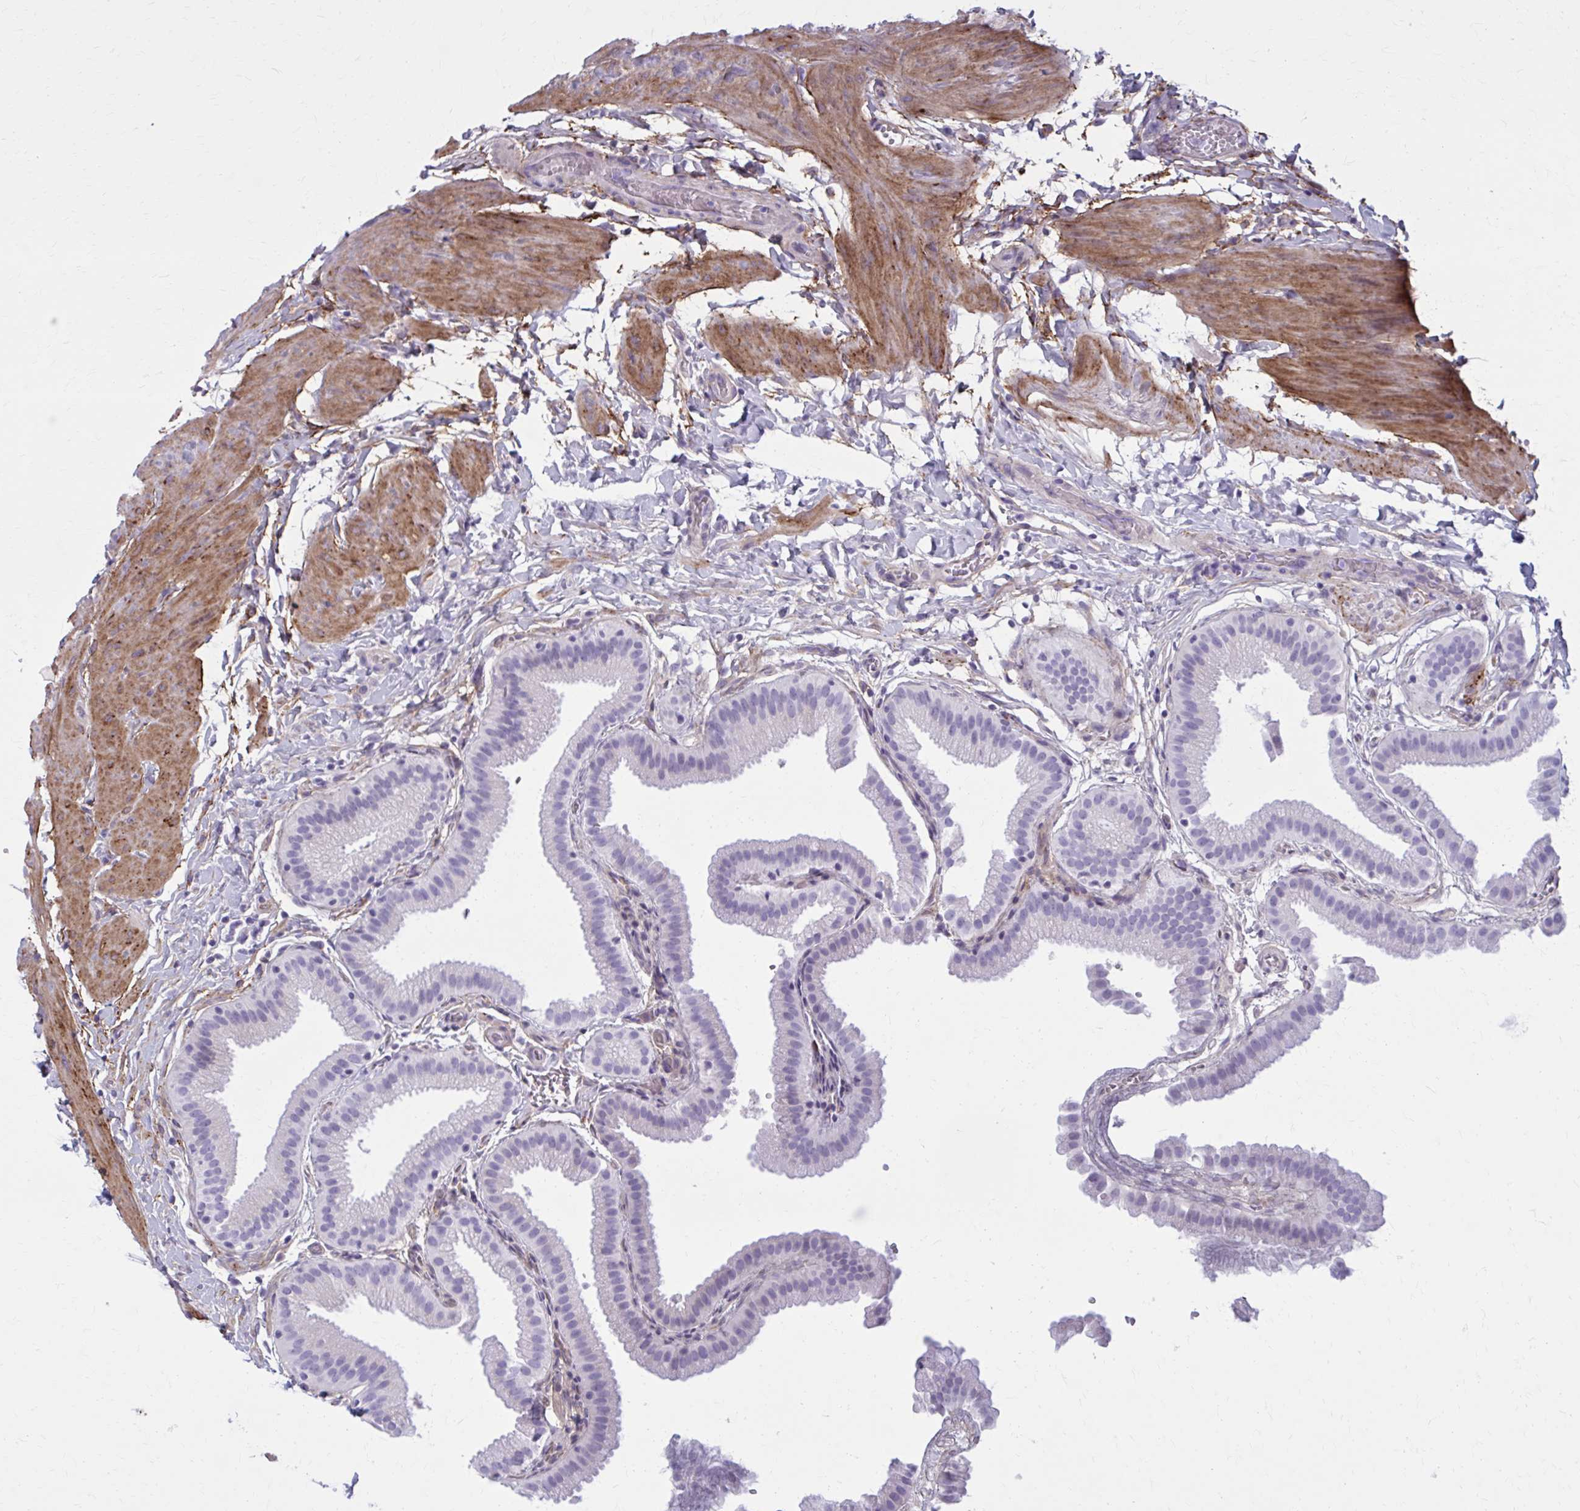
{"staining": {"intensity": "negative", "quantity": "none", "location": "none"}, "tissue": "gallbladder", "cell_type": "Glandular cells", "image_type": "normal", "snomed": [{"axis": "morphology", "description": "Normal tissue, NOS"}, {"axis": "topography", "description": "Gallbladder"}], "caption": "An immunohistochemistry (IHC) photomicrograph of benign gallbladder is shown. There is no staining in glandular cells of gallbladder.", "gene": "AKAP12", "patient": {"sex": "female", "age": 63}}